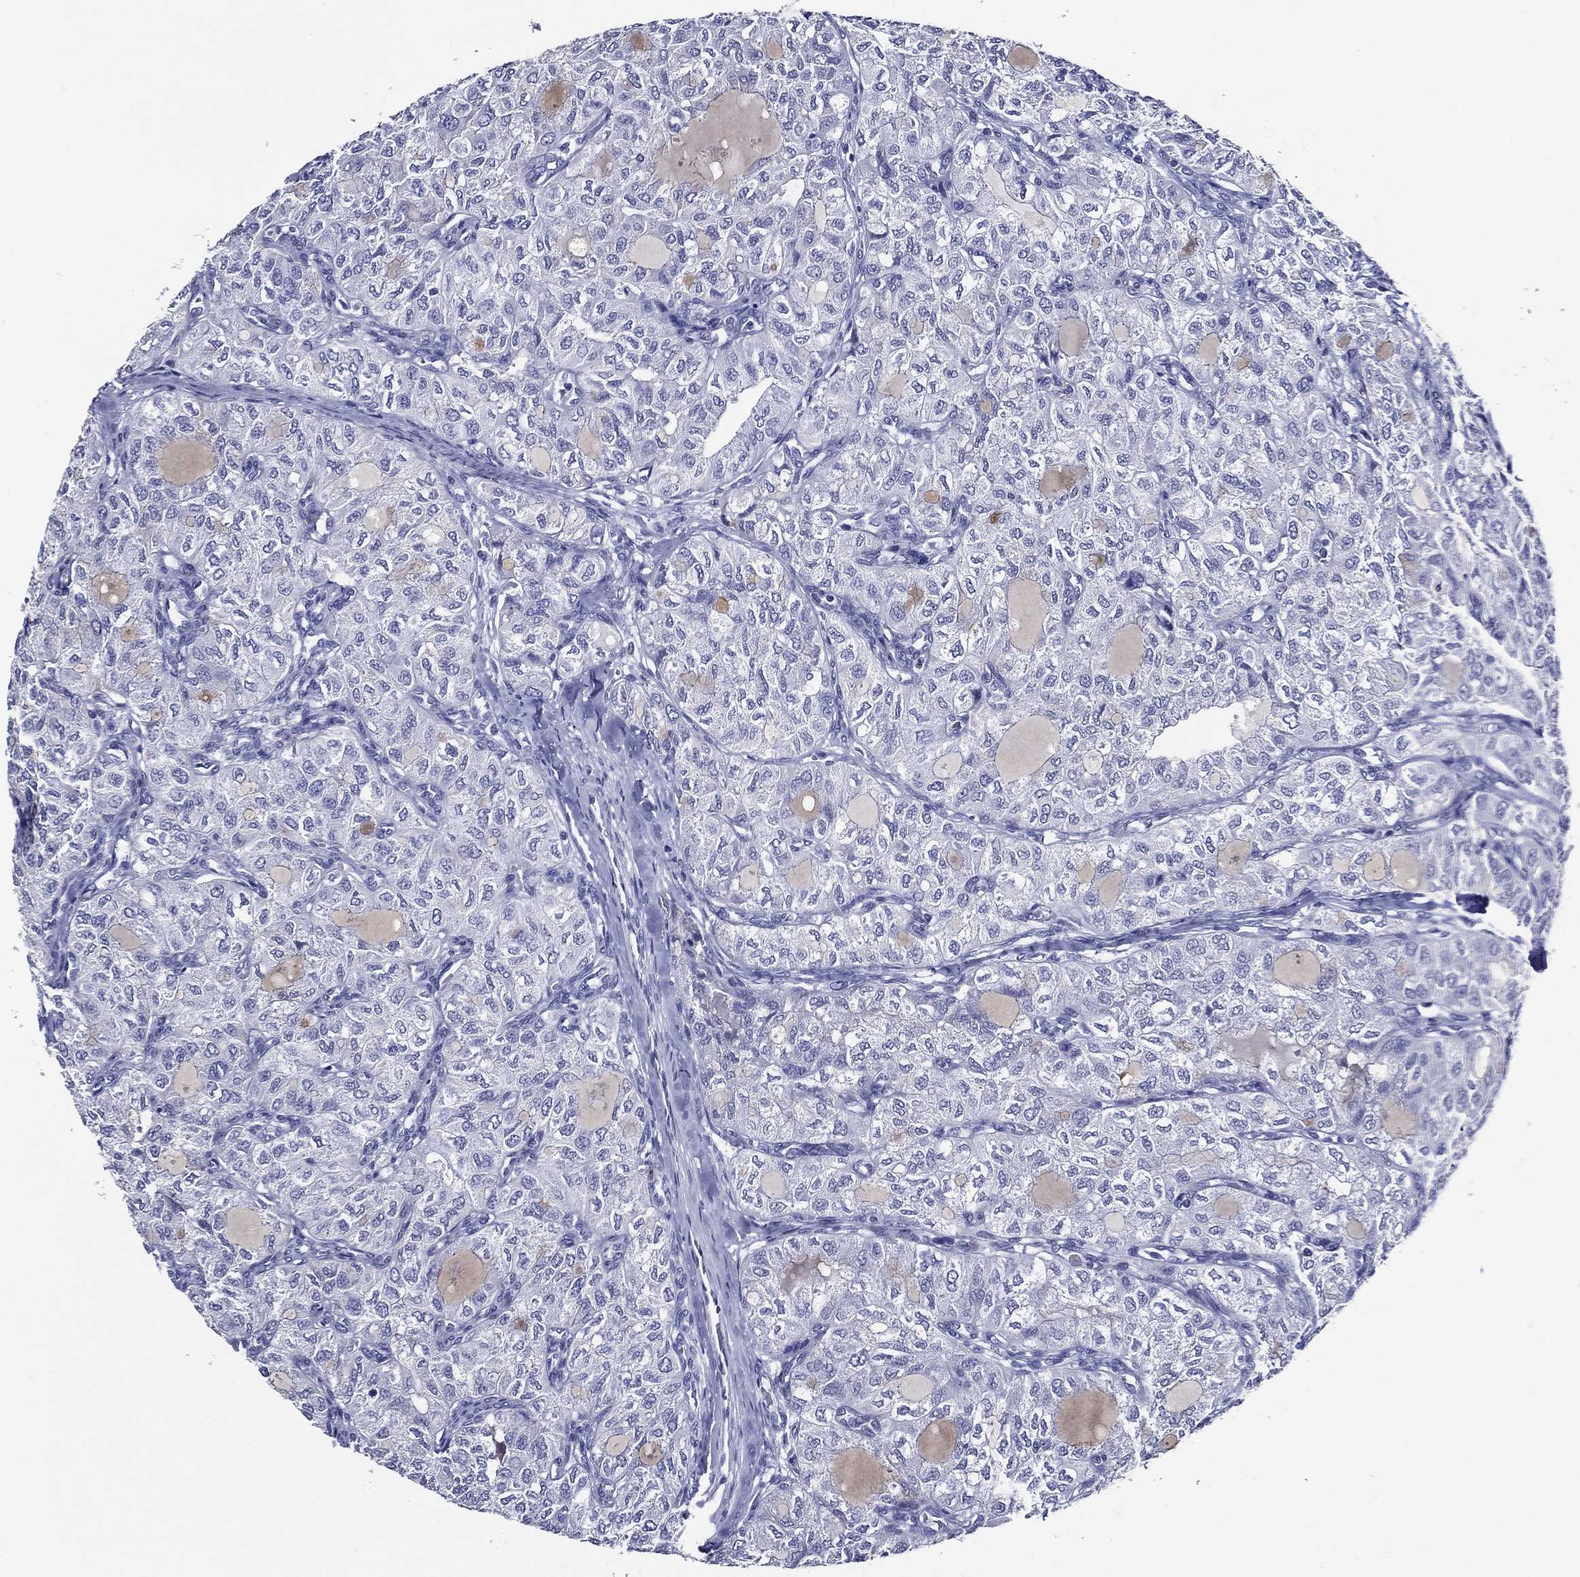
{"staining": {"intensity": "negative", "quantity": "none", "location": "none"}, "tissue": "thyroid cancer", "cell_type": "Tumor cells", "image_type": "cancer", "snomed": [{"axis": "morphology", "description": "Follicular adenoma carcinoma, NOS"}, {"axis": "topography", "description": "Thyroid gland"}], "caption": "Follicular adenoma carcinoma (thyroid) was stained to show a protein in brown. There is no significant expression in tumor cells. (DAB IHC visualized using brightfield microscopy, high magnification).", "gene": "ACE2", "patient": {"sex": "male", "age": 75}}